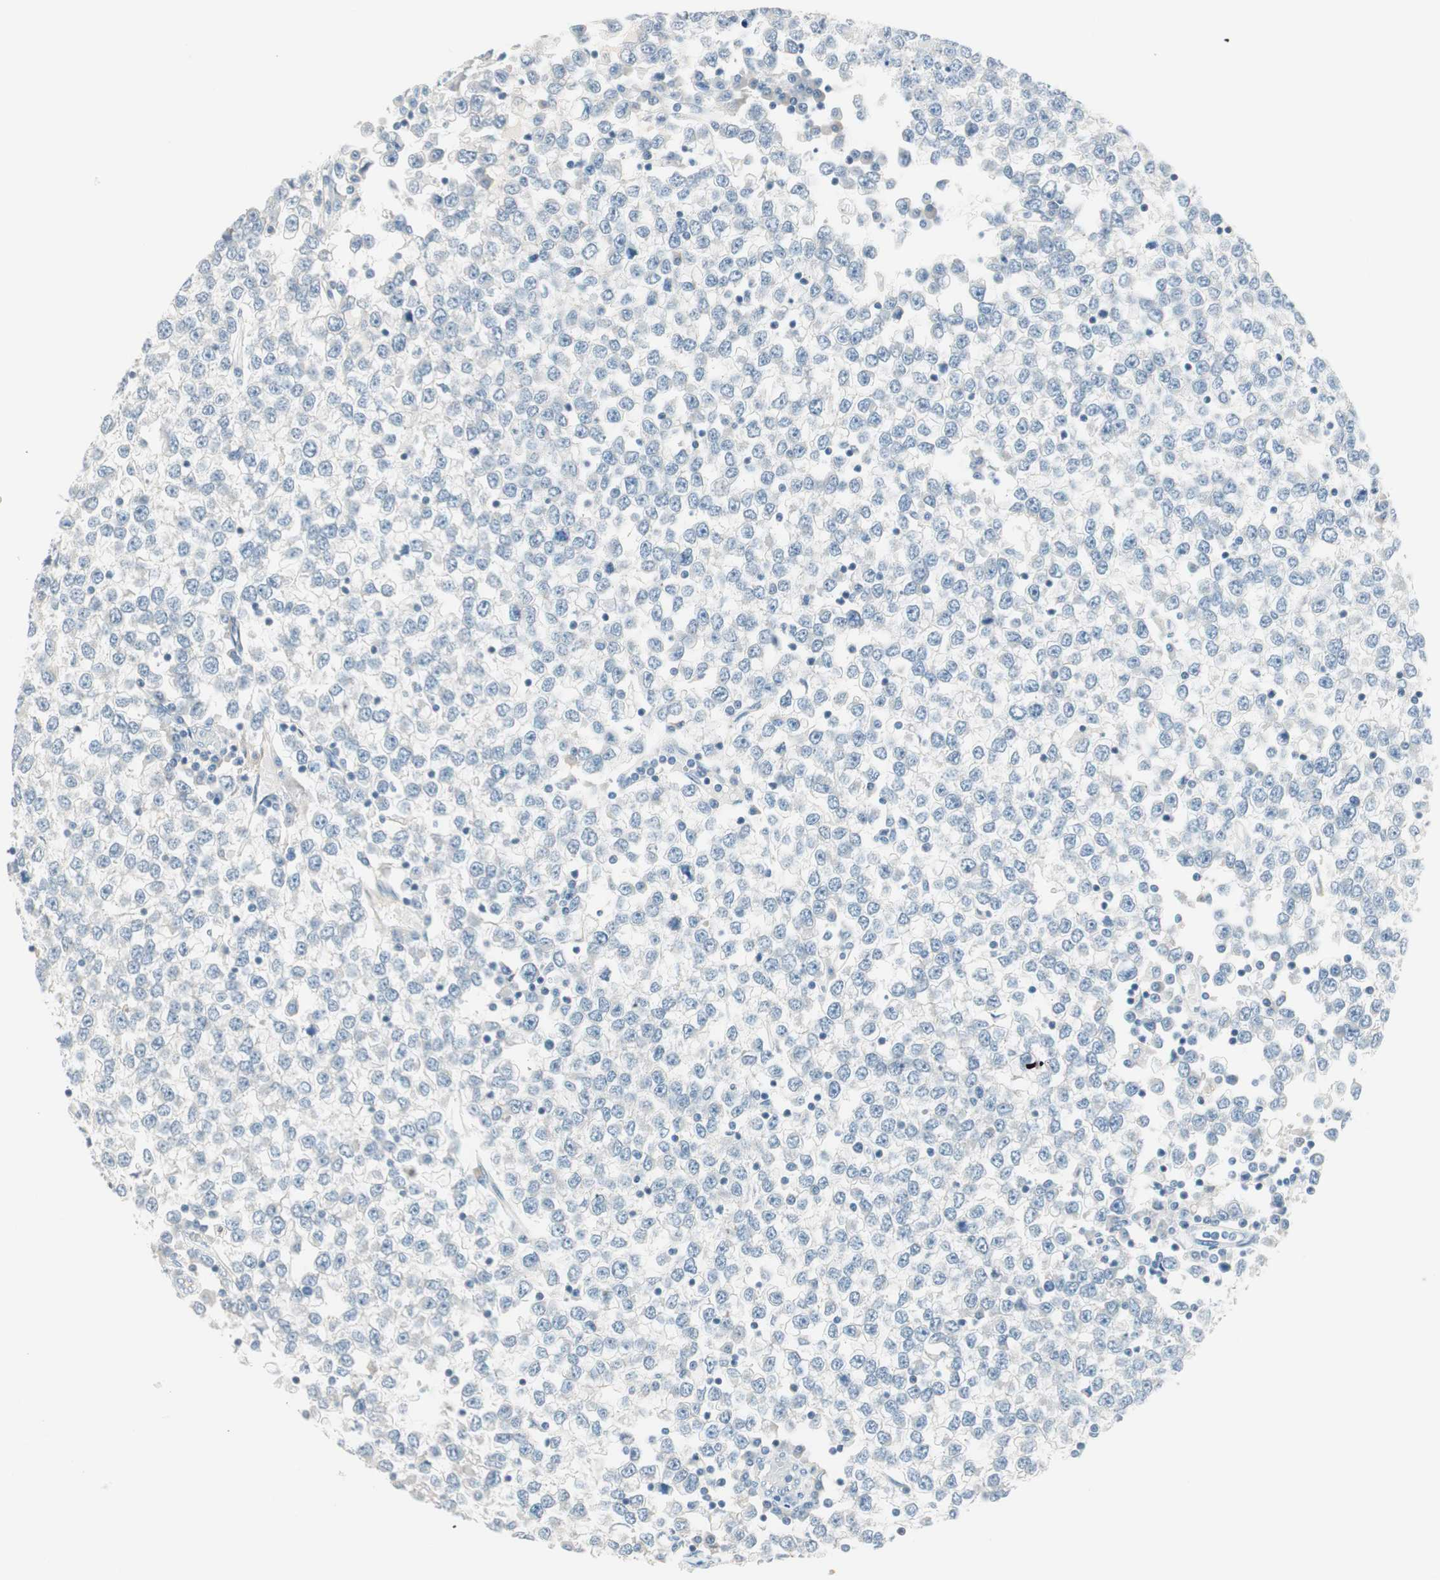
{"staining": {"intensity": "negative", "quantity": "none", "location": "none"}, "tissue": "testis cancer", "cell_type": "Tumor cells", "image_type": "cancer", "snomed": [{"axis": "morphology", "description": "Seminoma, NOS"}, {"axis": "topography", "description": "Testis"}], "caption": "Immunohistochemical staining of human testis cancer reveals no significant staining in tumor cells.", "gene": "GNAO1", "patient": {"sex": "male", "age": 65}}